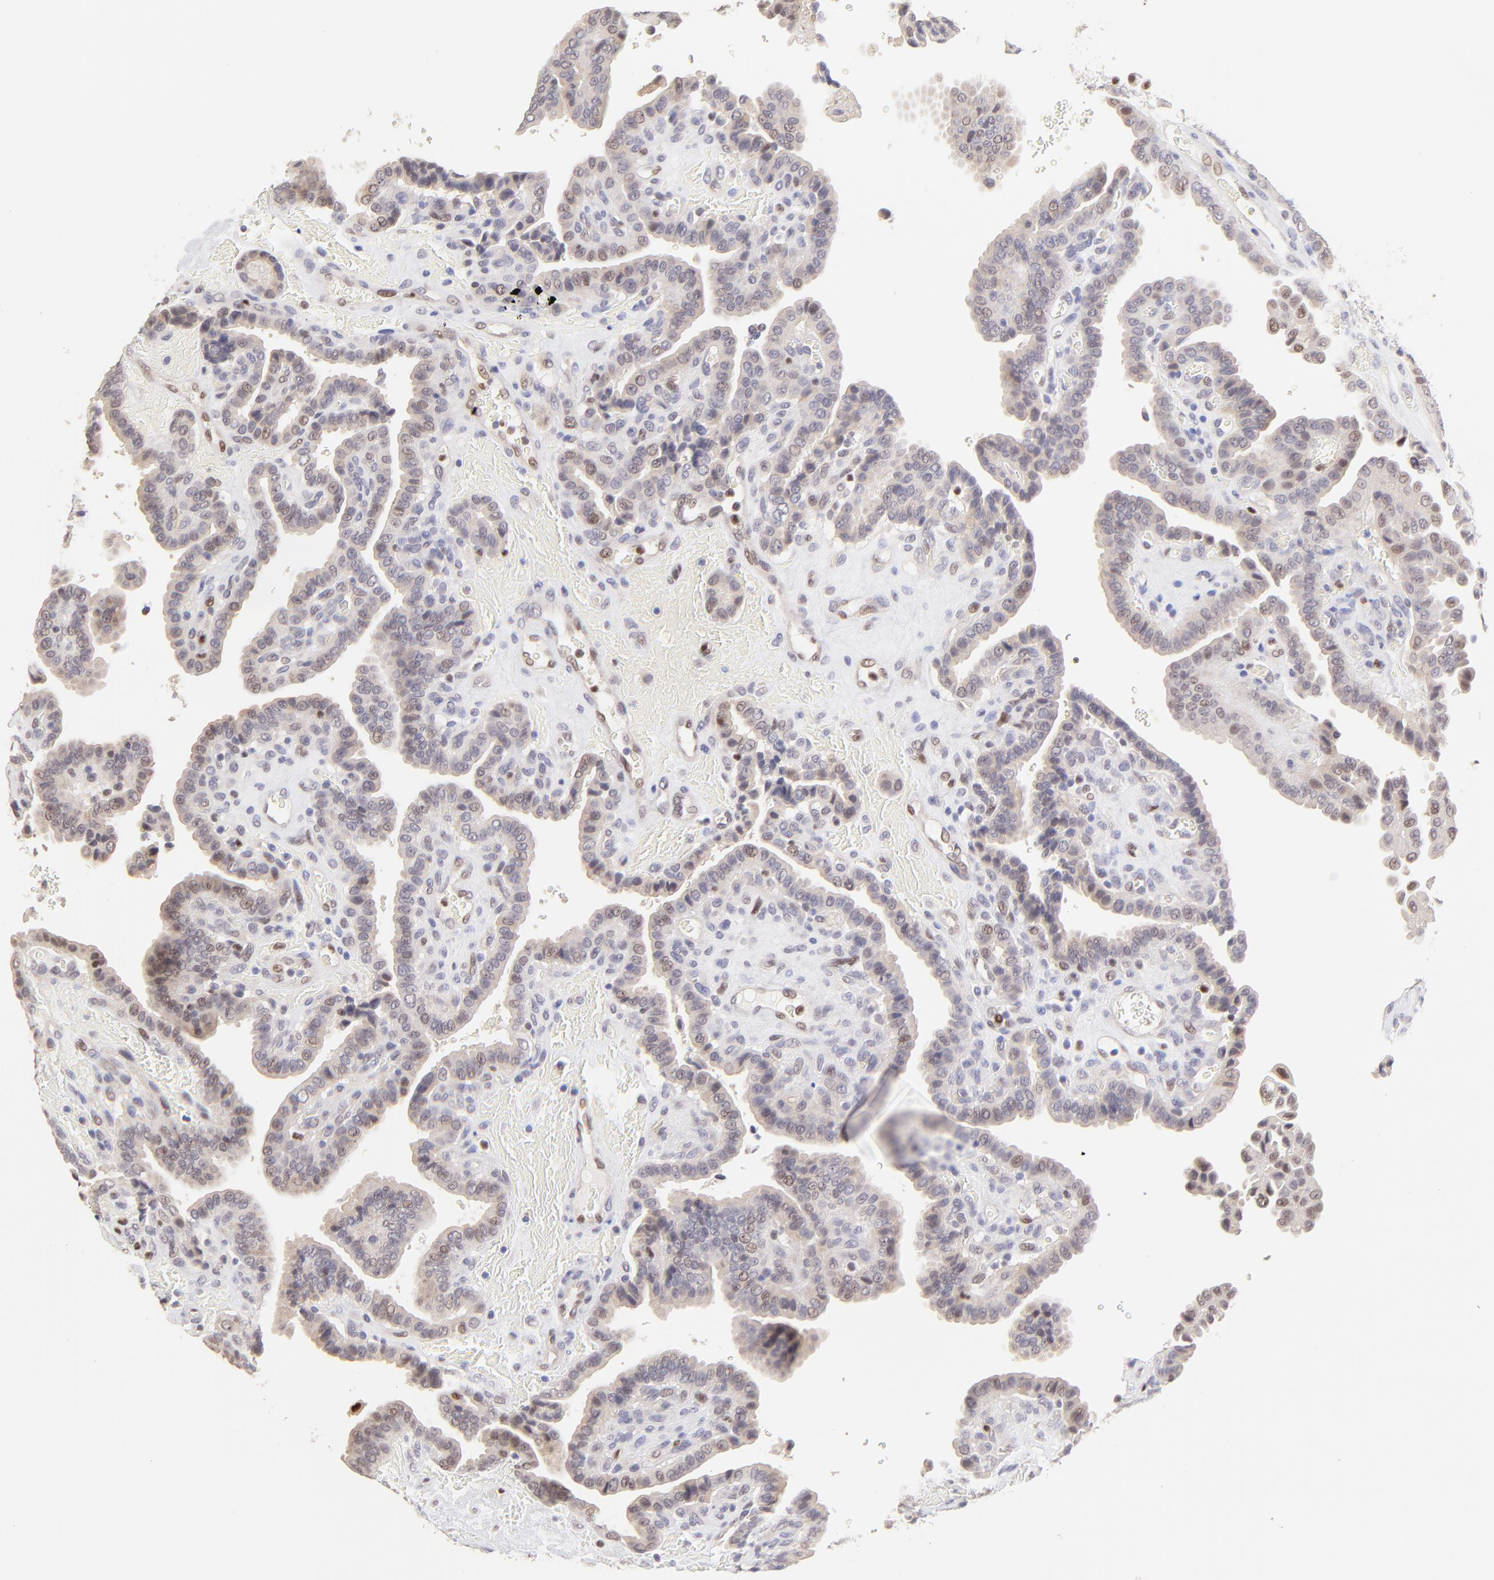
{"staining": {"intensity": "weak", "quantity": "<25%", "location": "nuclear"}, "tissue": "thyroid cancer", "cell_type": "Tumor cells", "image_type": "cancer", "snomed": [{"axis": "morphology", "description": "Papillary adenocarcinoma, NOS"}, {"axis": "topography", "description": "Thyroid gland"}], "caption": "Thyroid cancer was stained to show a protein in brown. There is no significant expression in tumor cells.", "gene": "KLF4", "patient": {"sex": "male", "age": 87}}